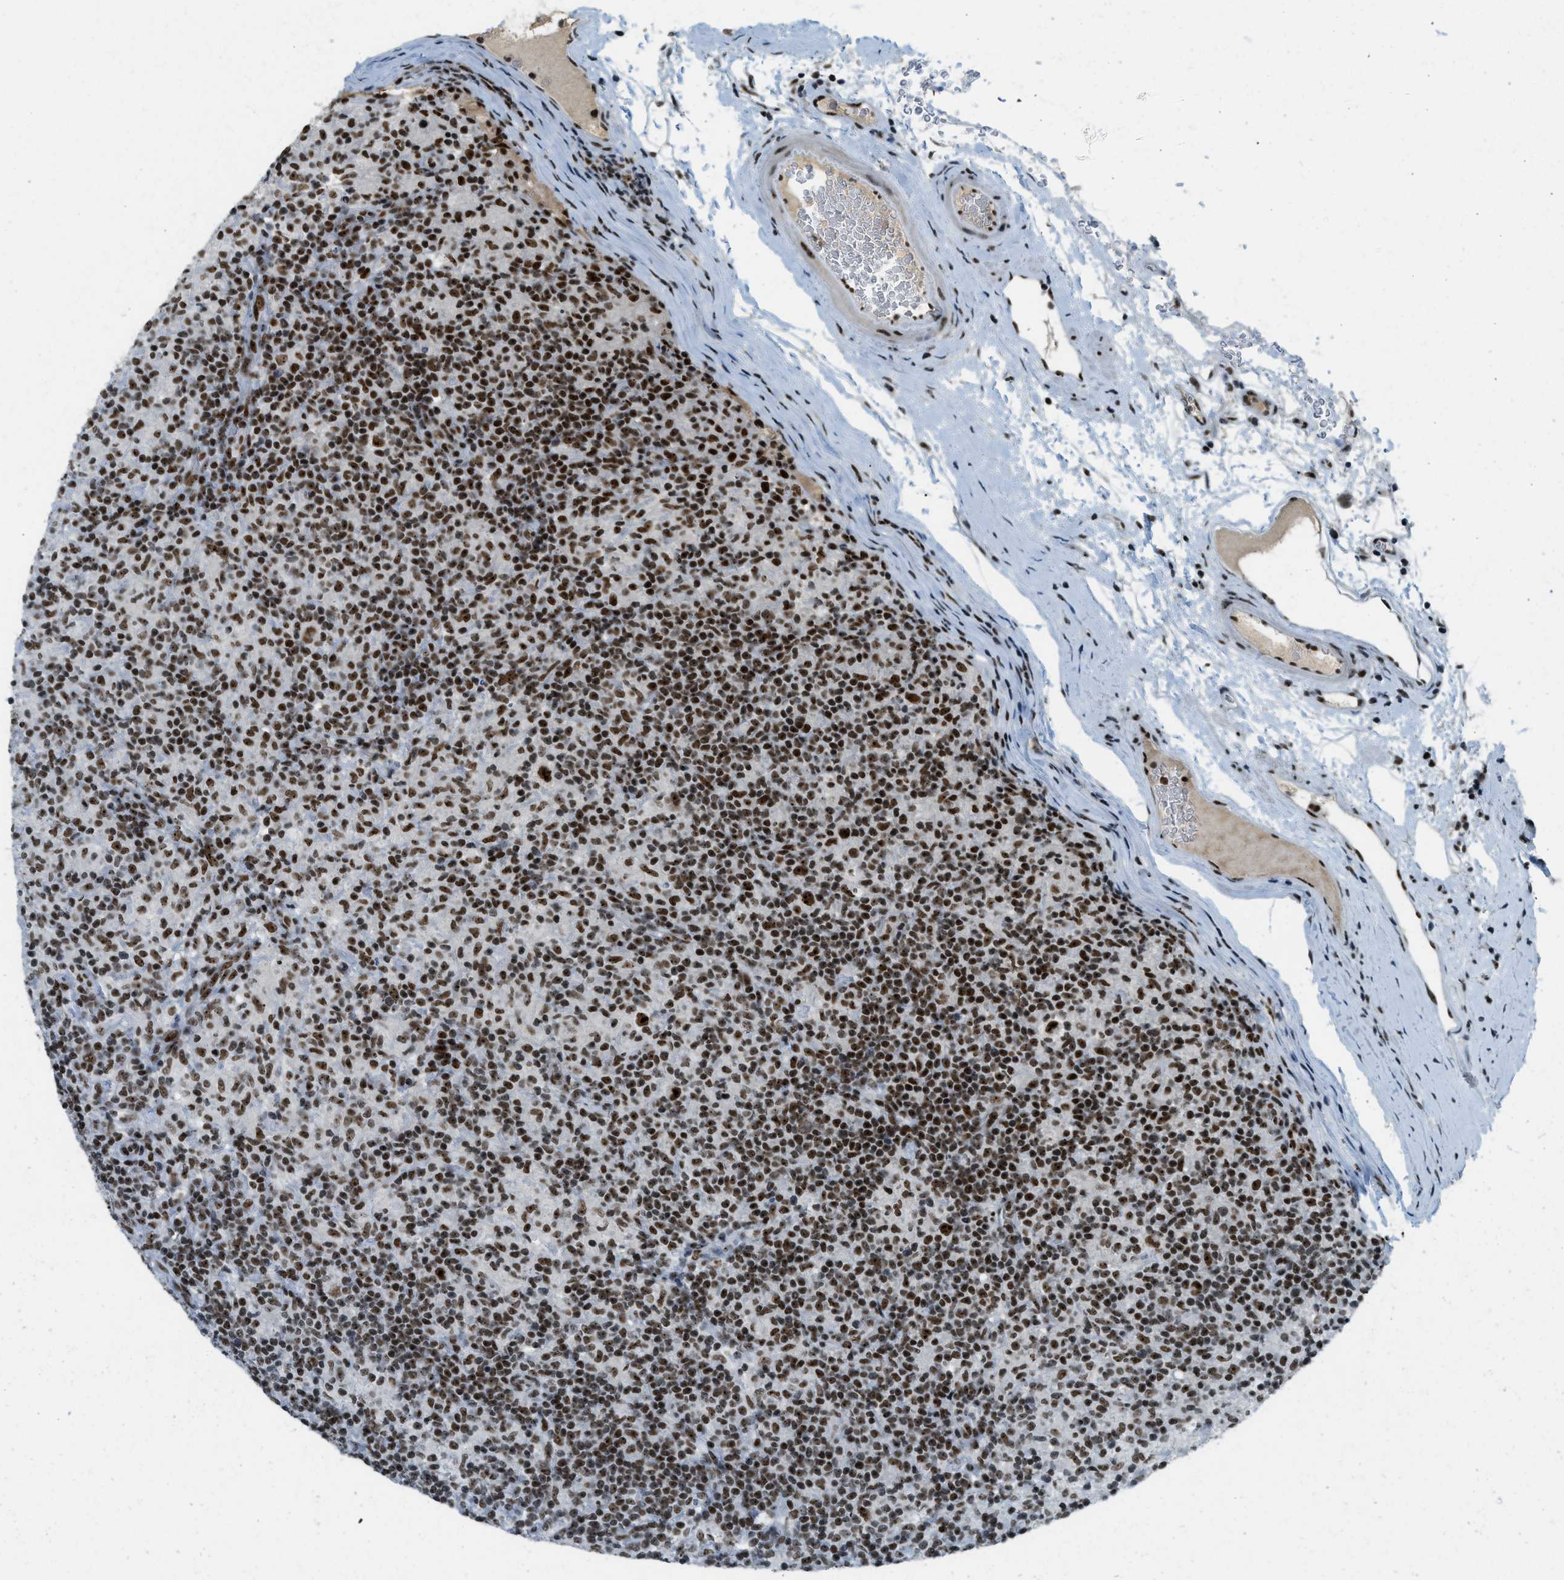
{"staining": {"intensity": "strong", "quantity": ">75%", "location": "nuclear"}, "tissue": "lymphoma", "cell_type": "Tumor cells", "image_type": "cancer", "snomed": [{"axis": "morphology", "description": "Hodgkin's disease, NOS"}, {"axis": "topography", "description": "Lymph node"}], "caption": "The image shows staining of lymphoma, revealing strong nuclear protein expression (brown color) within tumor cells.", "gene": "URB1", "patient": {"sex": "male", "age": 70}}